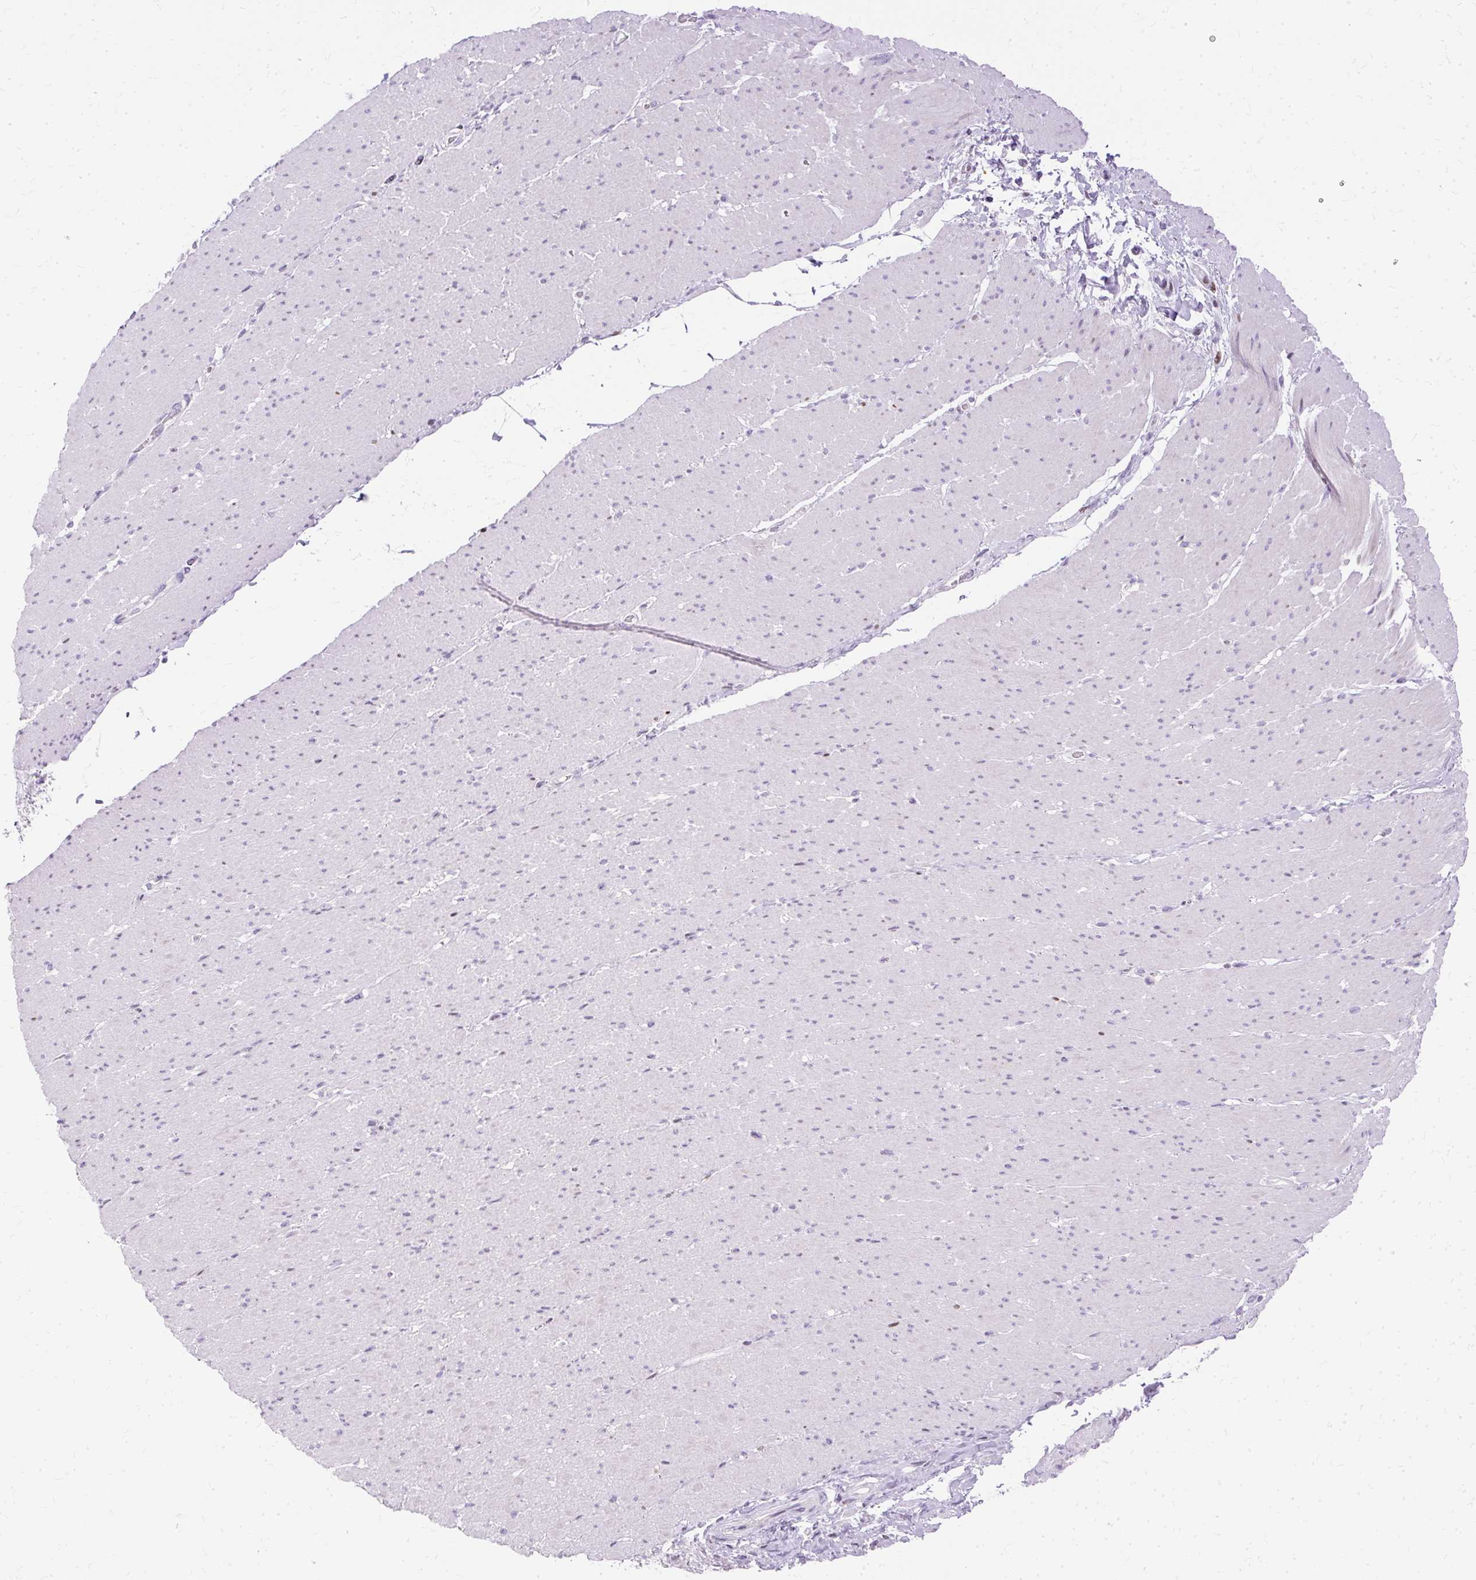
{"staining": {"intensity": "moderate", "quantity": "<25%", "location": "nuclear"}, "tissue": "smooth muscle", "cell_type": "Smooth muscle cells", "image_type": "normal", "snomed": [{"axis": "morphology", "description": "Normal tissue, NOS"}, {"axis": "topography", "description": "Smooth muscle"}, {"axis": "topography", "description": "Rectum"}], "caption": "Moderate nuclear expression is seen in approximately <25% of smooth muscle cells in normal smooth muscle.", "gene": "TMEM177", "patient": {"sex": "male", "age": 53}}